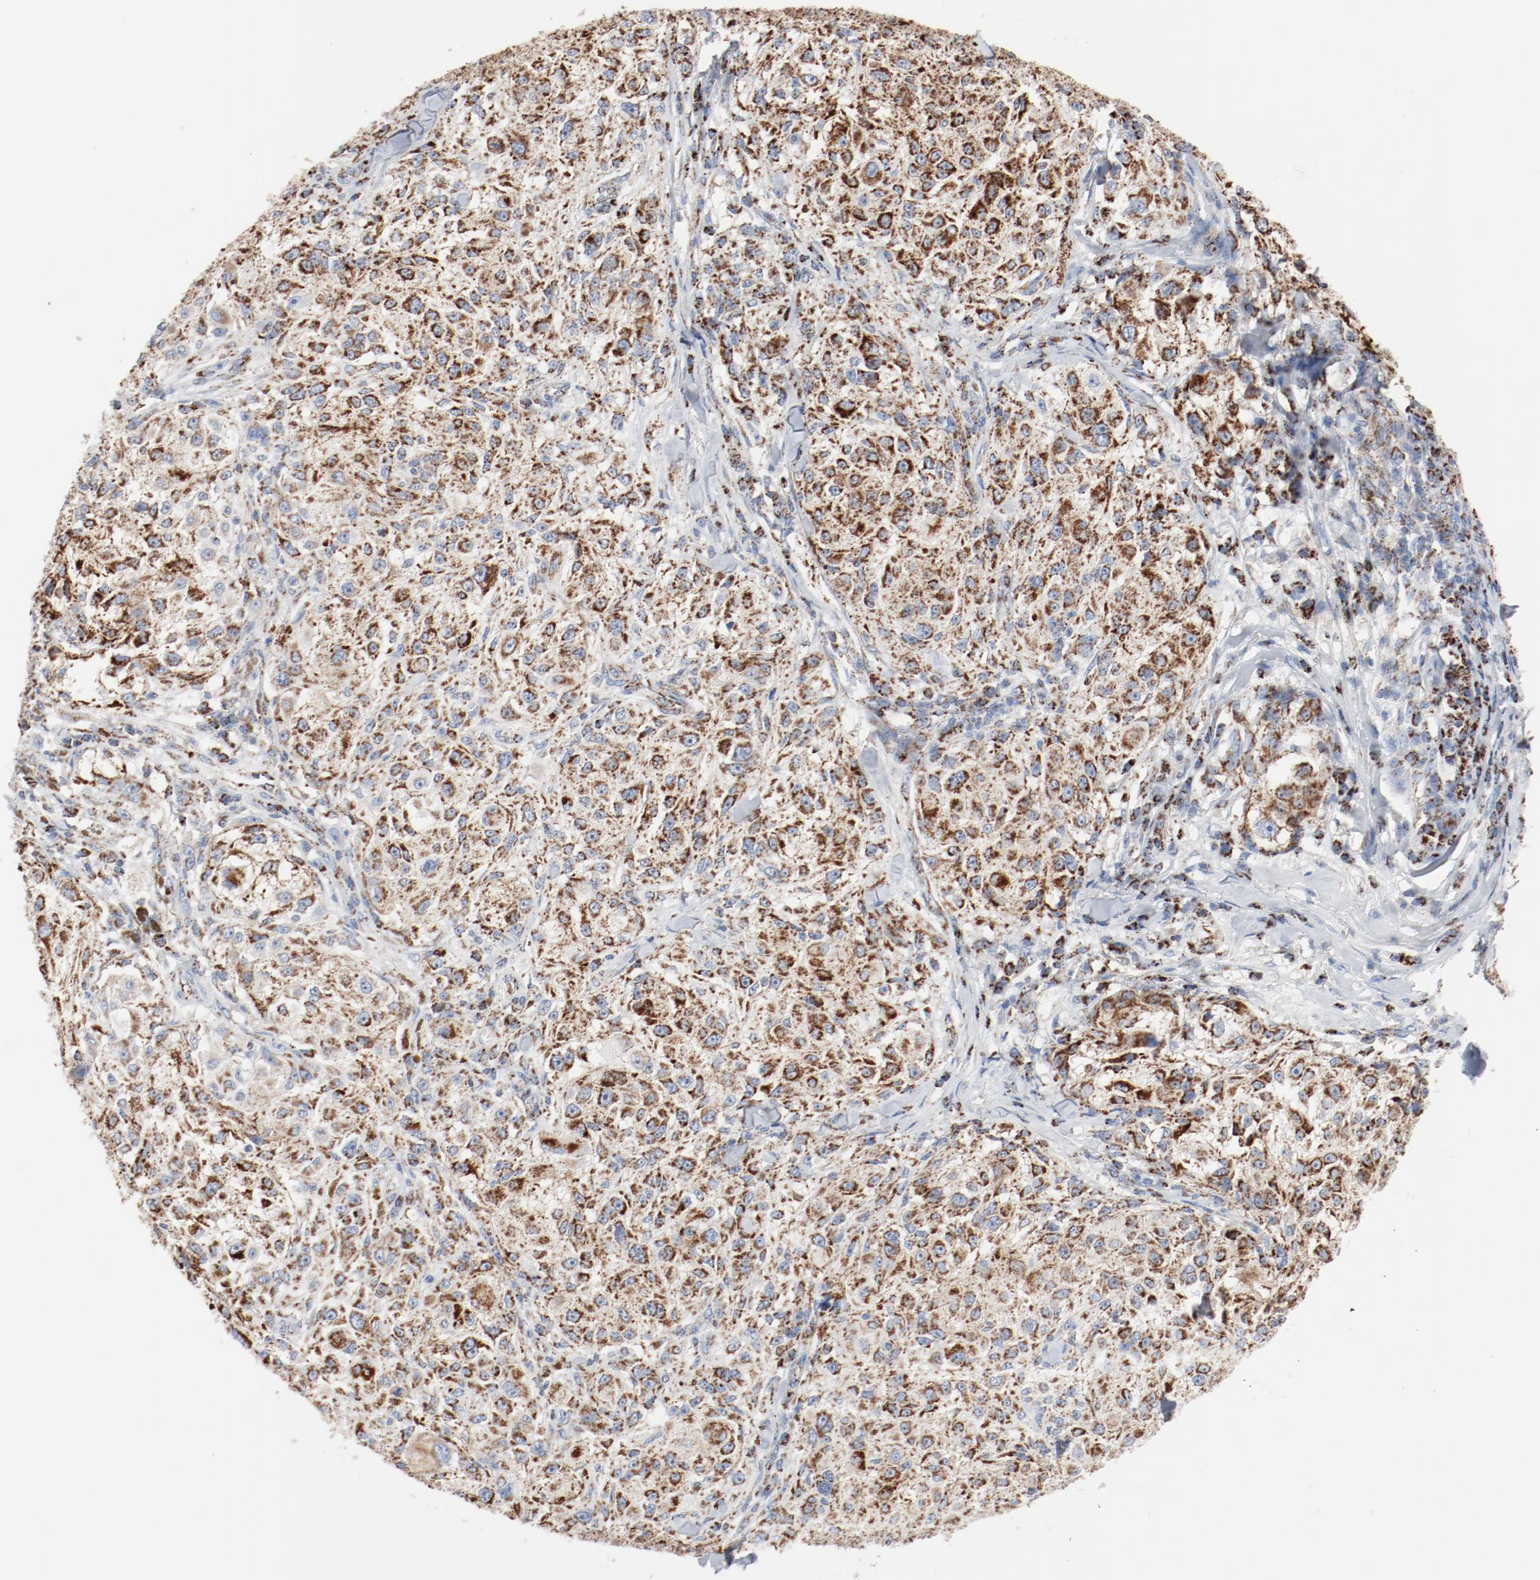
{"staining": {"intensity": "strong", "quantity": ">75%", "location": "cytoplasmic/membranous"}, "tissue": "melanoma", "cell_type": "Tumor cells", "image_type": "cancer", "snomed": [{"axis": "morphology", "description": "Necrosis, NOS"}, {"axis": "morphology", "description": "Malignant melanoma, NOS"}, {"axis": "topography", "description": "Skin"}], "caption": "Immunohistochemistry (IHC) photomicrograph of neoplastic tissue: human malignant melanoma stained using IHC reveals high levels of strong protein expression localized specifically in the cytoplasmic/membranous of tumor cells, appearing as a cytoplasmic/membranous brown color.", "gene": "NDUFB8", "patient": {"sex": "female", "age": 87}}